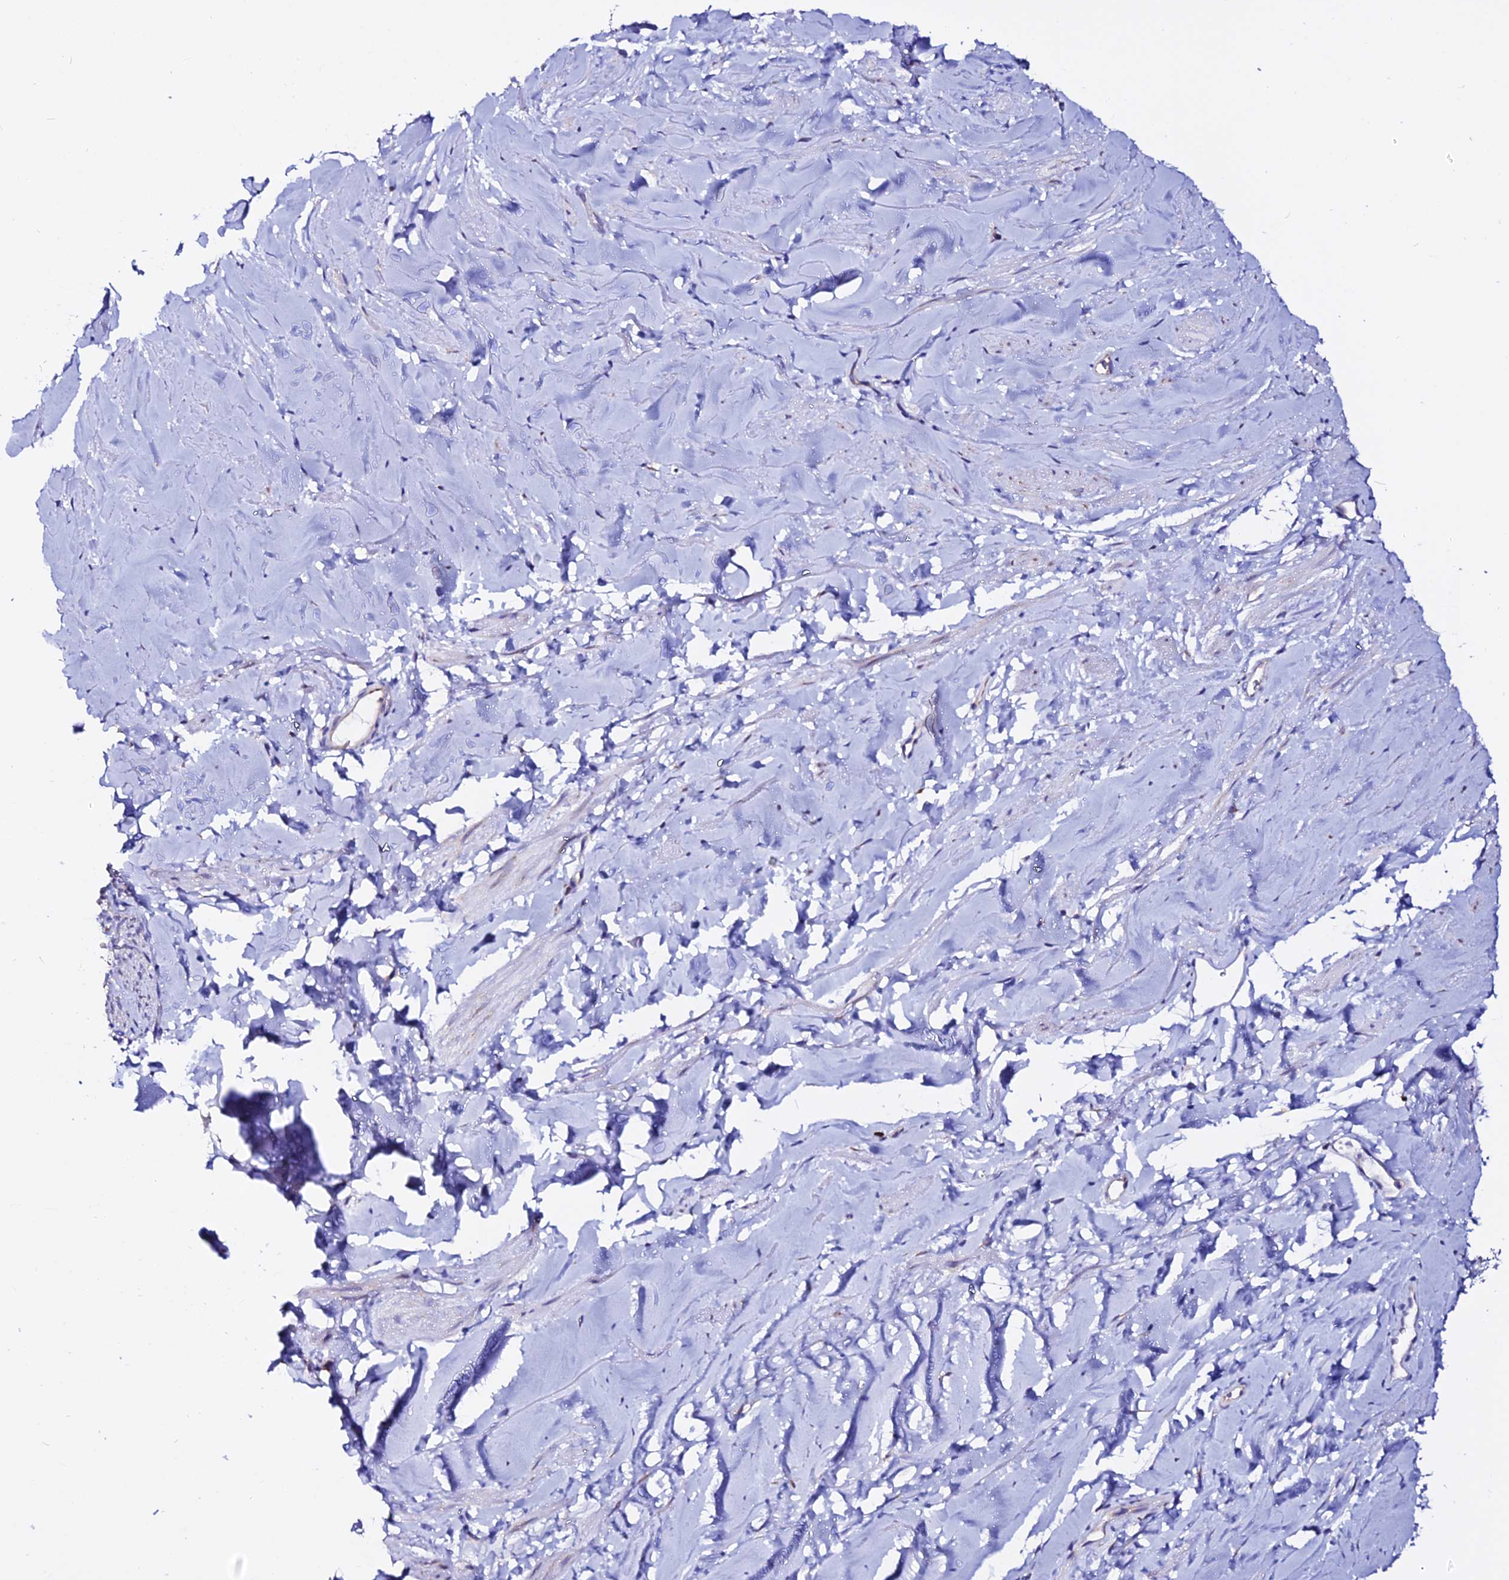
{"staining": {"intensity": "weak", "quantity": "25%-75%", "location": "cytoplasmic/membranous"}, "tissue": "smooth muscle", "cell_type": "Smooth muscle cells", "image_type": "normal", "snomed": [{"axis": "morphology", "description": "Normal tissue, NOS"}, {"axis": "topography", "description": "Smooth muscle"}, {"axis": "topography", "description": "Peripheral nerve tissue"}], "caption": "Smooth muscle cells show low levels of weak cytoplasmic/membranous expression in about 25%-75% of cells in benign human smooth muscle.", "gene": "EEF1G", "patient": {"sex": "male", "age": 69}}